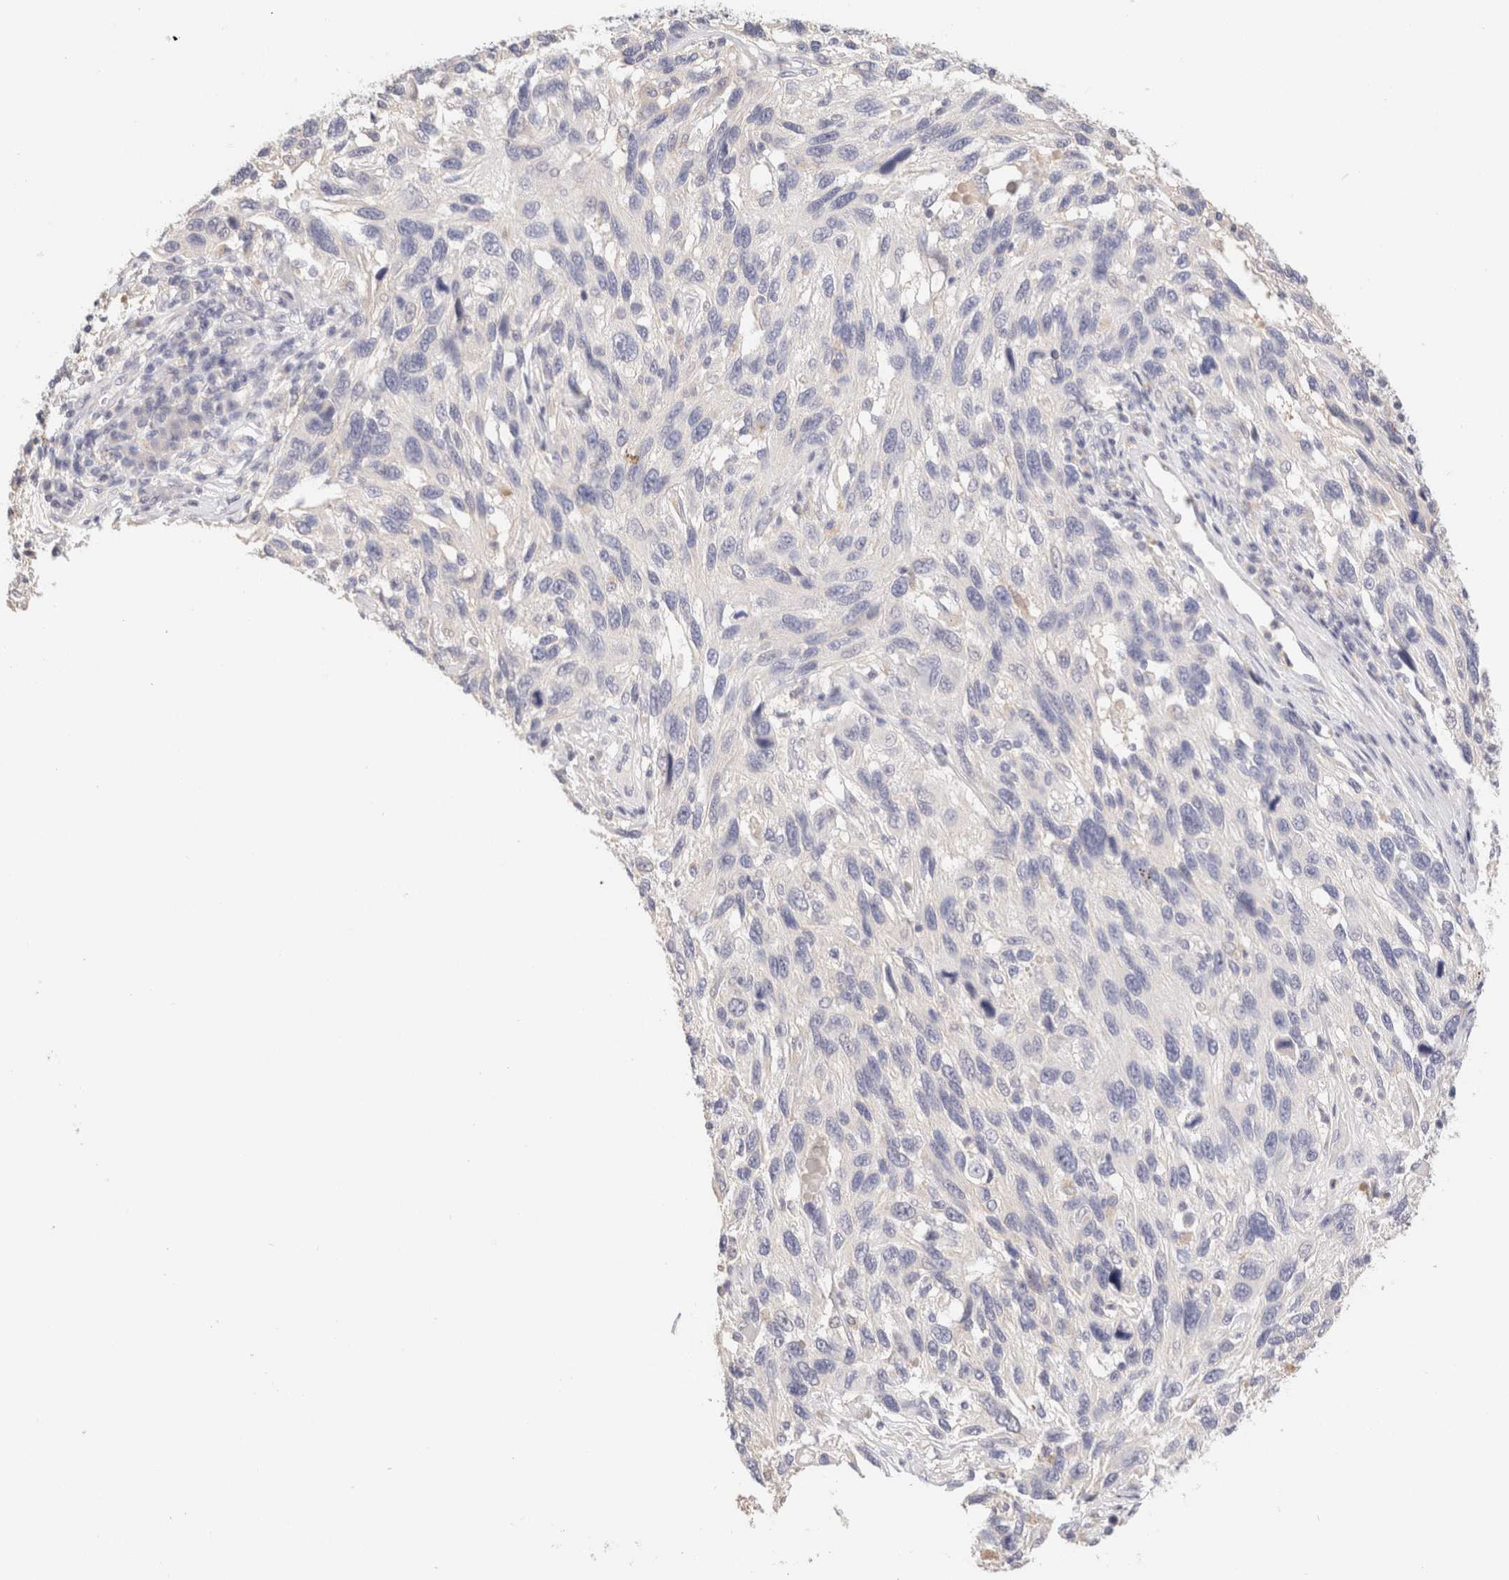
{"staining": {"intensity": "negative", "quantity": "none", "location": "none"}, "tissue": "melanoma", "cell_type": "Tumor cells", "image_type": "cancer", "snomed": [{"axis": "morphology", "description": "Malignant melanoma, NOS"}, {"axis": "topography", "description": "Skin"}], "caption": "A micrograph of melanoma stained for a protein exhibits no brown staining in tumor cells.", "gene": "SCGB2A2", "patient": {"sex": "male", "age": 53}}